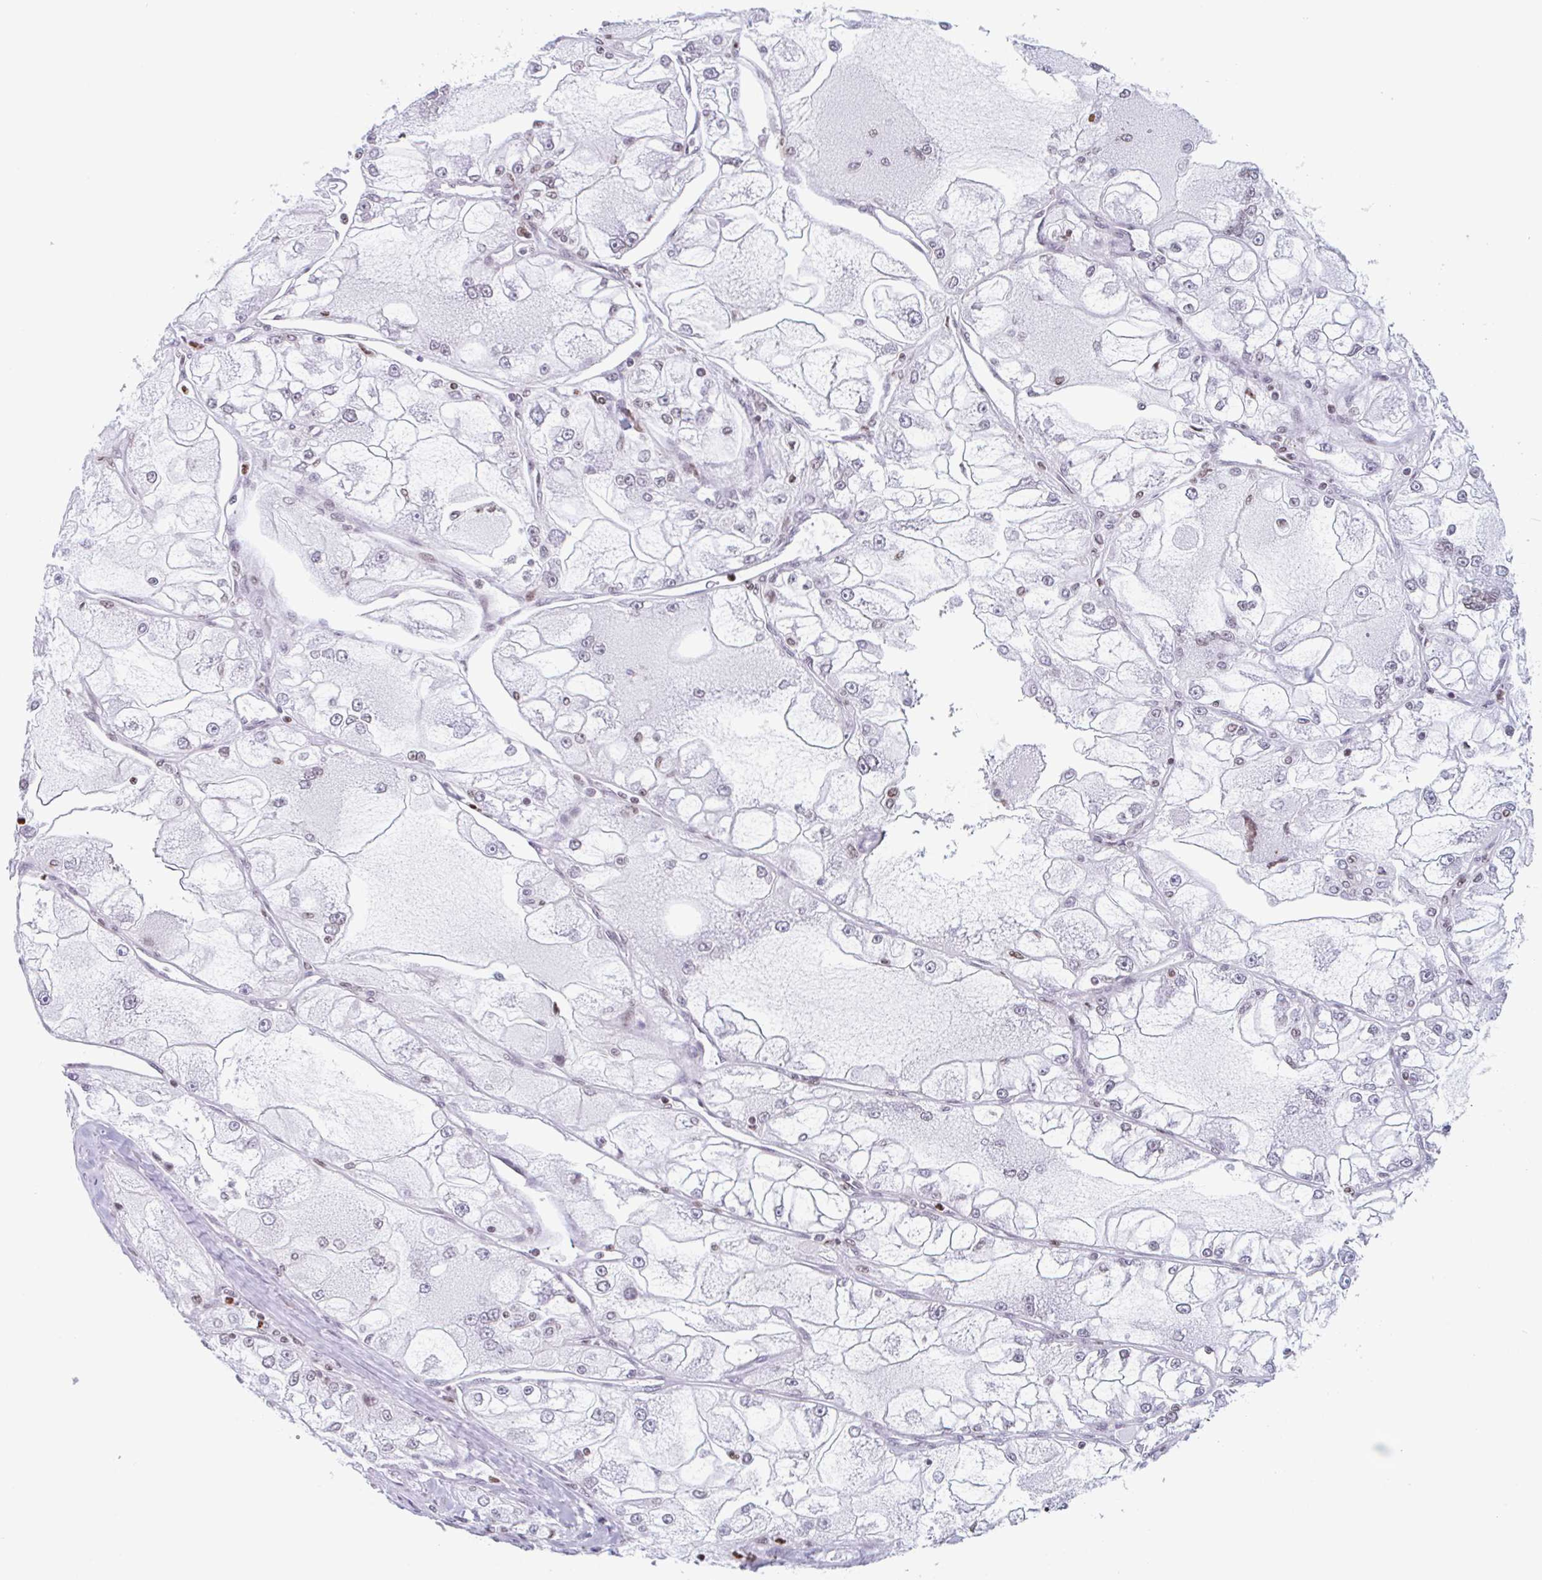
{"staining": {"intensity": "weak", "quantity": "25%-75%", "location": "nuclear"}, "tissue": "renal cancer", "cell_type": "Tumor cells", "image_type": "cancer", "snomed": [{"axis": "morphology", "description": "Adenocarcinoma, NOS"}, {"axis": "topography", "description": "Kidney"}], "caption": "Human renal adenocarcinoma stained for a protein (brown) exhibits weak nuclear positive positivity in about 25%-75% of tumor cells.", "gene": "NOL6", "patient": {"sex": "female", "age": 72}}